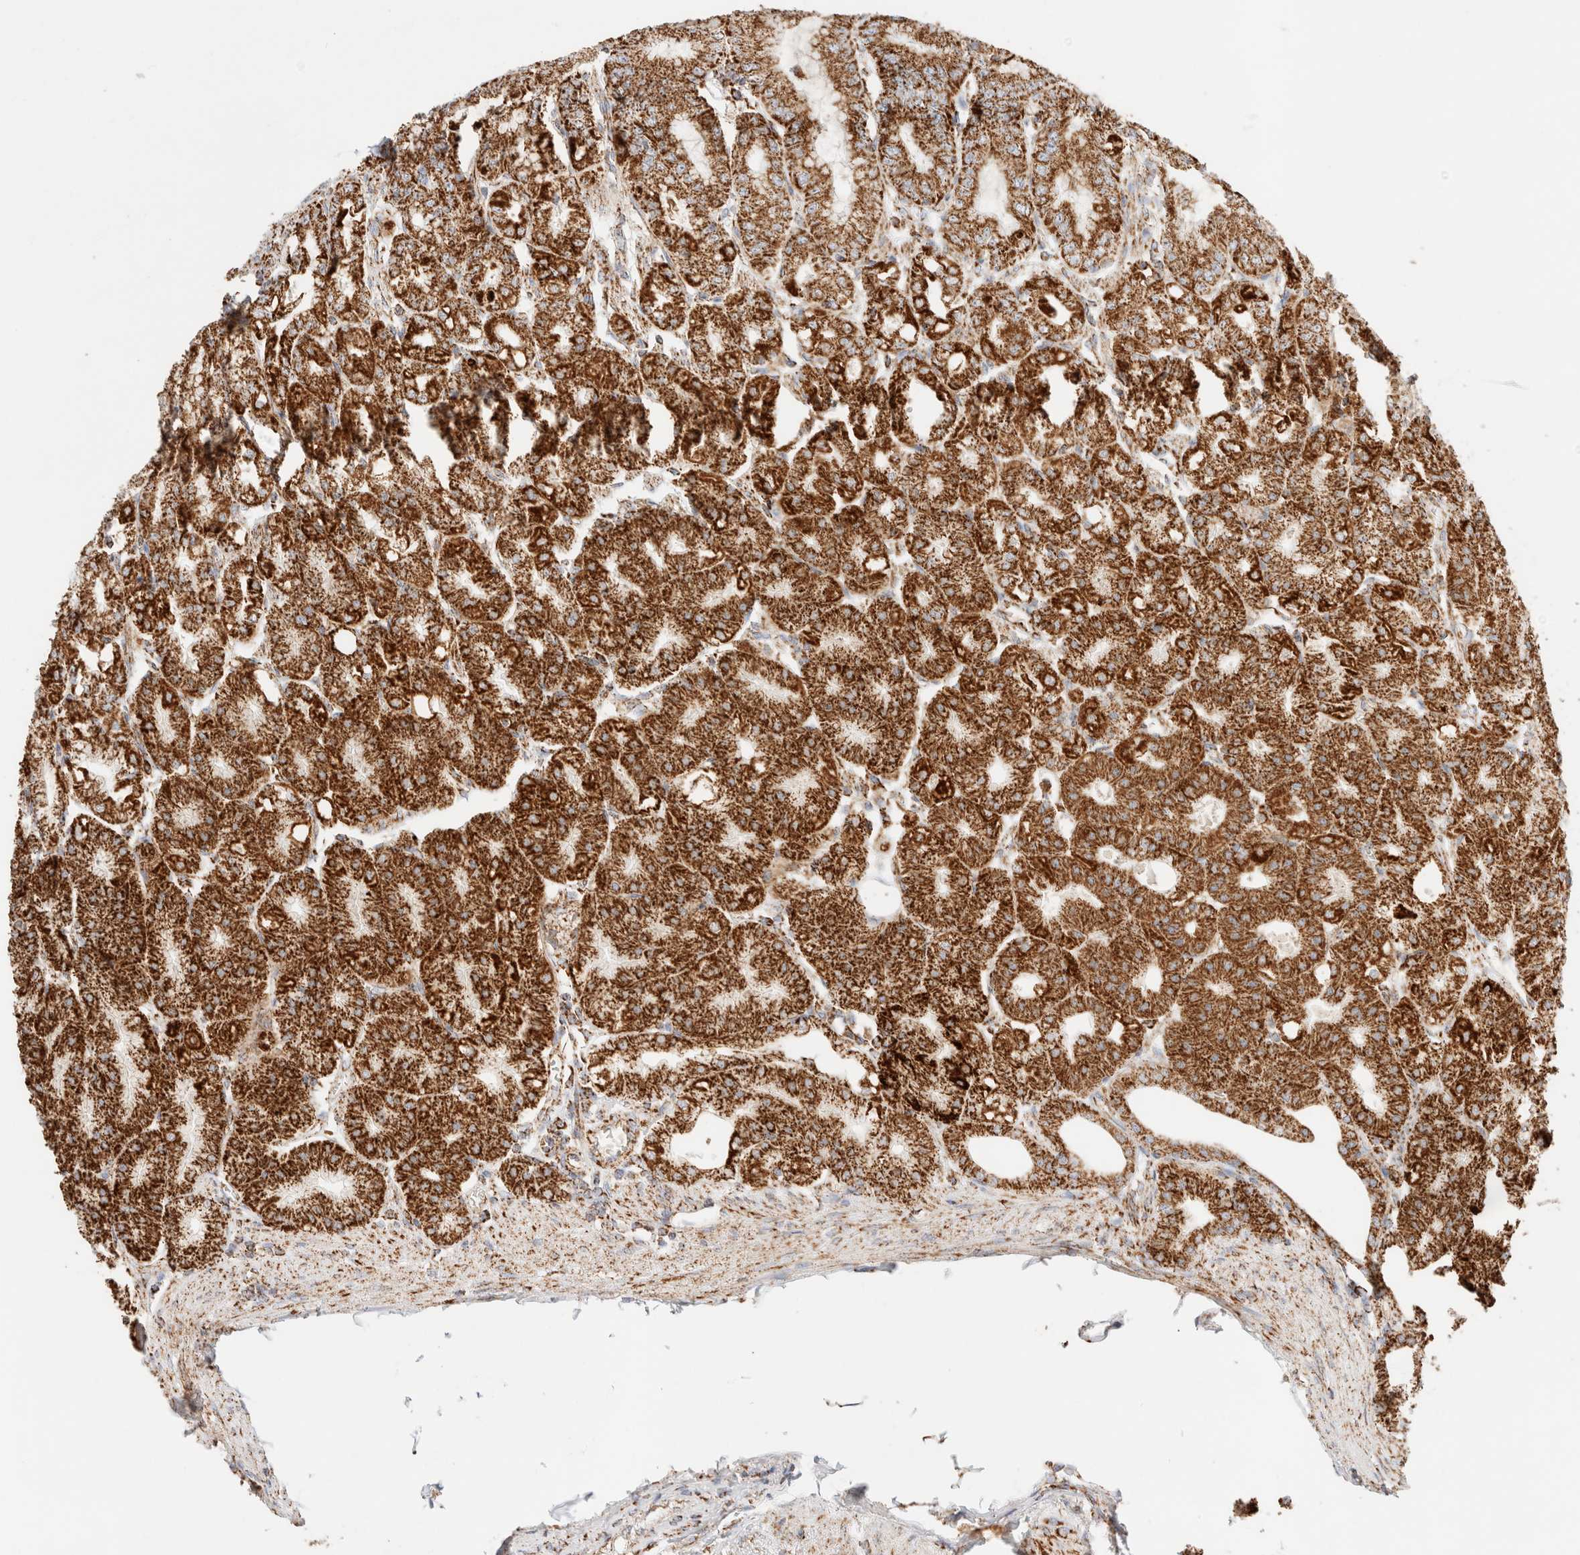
{"staining": {"intensity": "strong", "quantity": ">75%", "location": "cytoplasmic/membranous"}, "tissue": "stomach", "cell_type": "Glandular cells", "image_type": "normal", "snomed": [{"axis": "morphology", "description": "Normal tissue, NOS"}, {"axis": "topography", "description": "Stomach, lower"}], "caption": "IHC of unremarkable human stomach displays high levels of strong cytoplasmic/membranous expression in approximately >75% of glandular cells. Immunohistochemistry (ihc) stains the protein of interest in brown and the nuclei are stained blue.", "gene": "PHB2", "patient": {"sex": "male", "age": 71}}